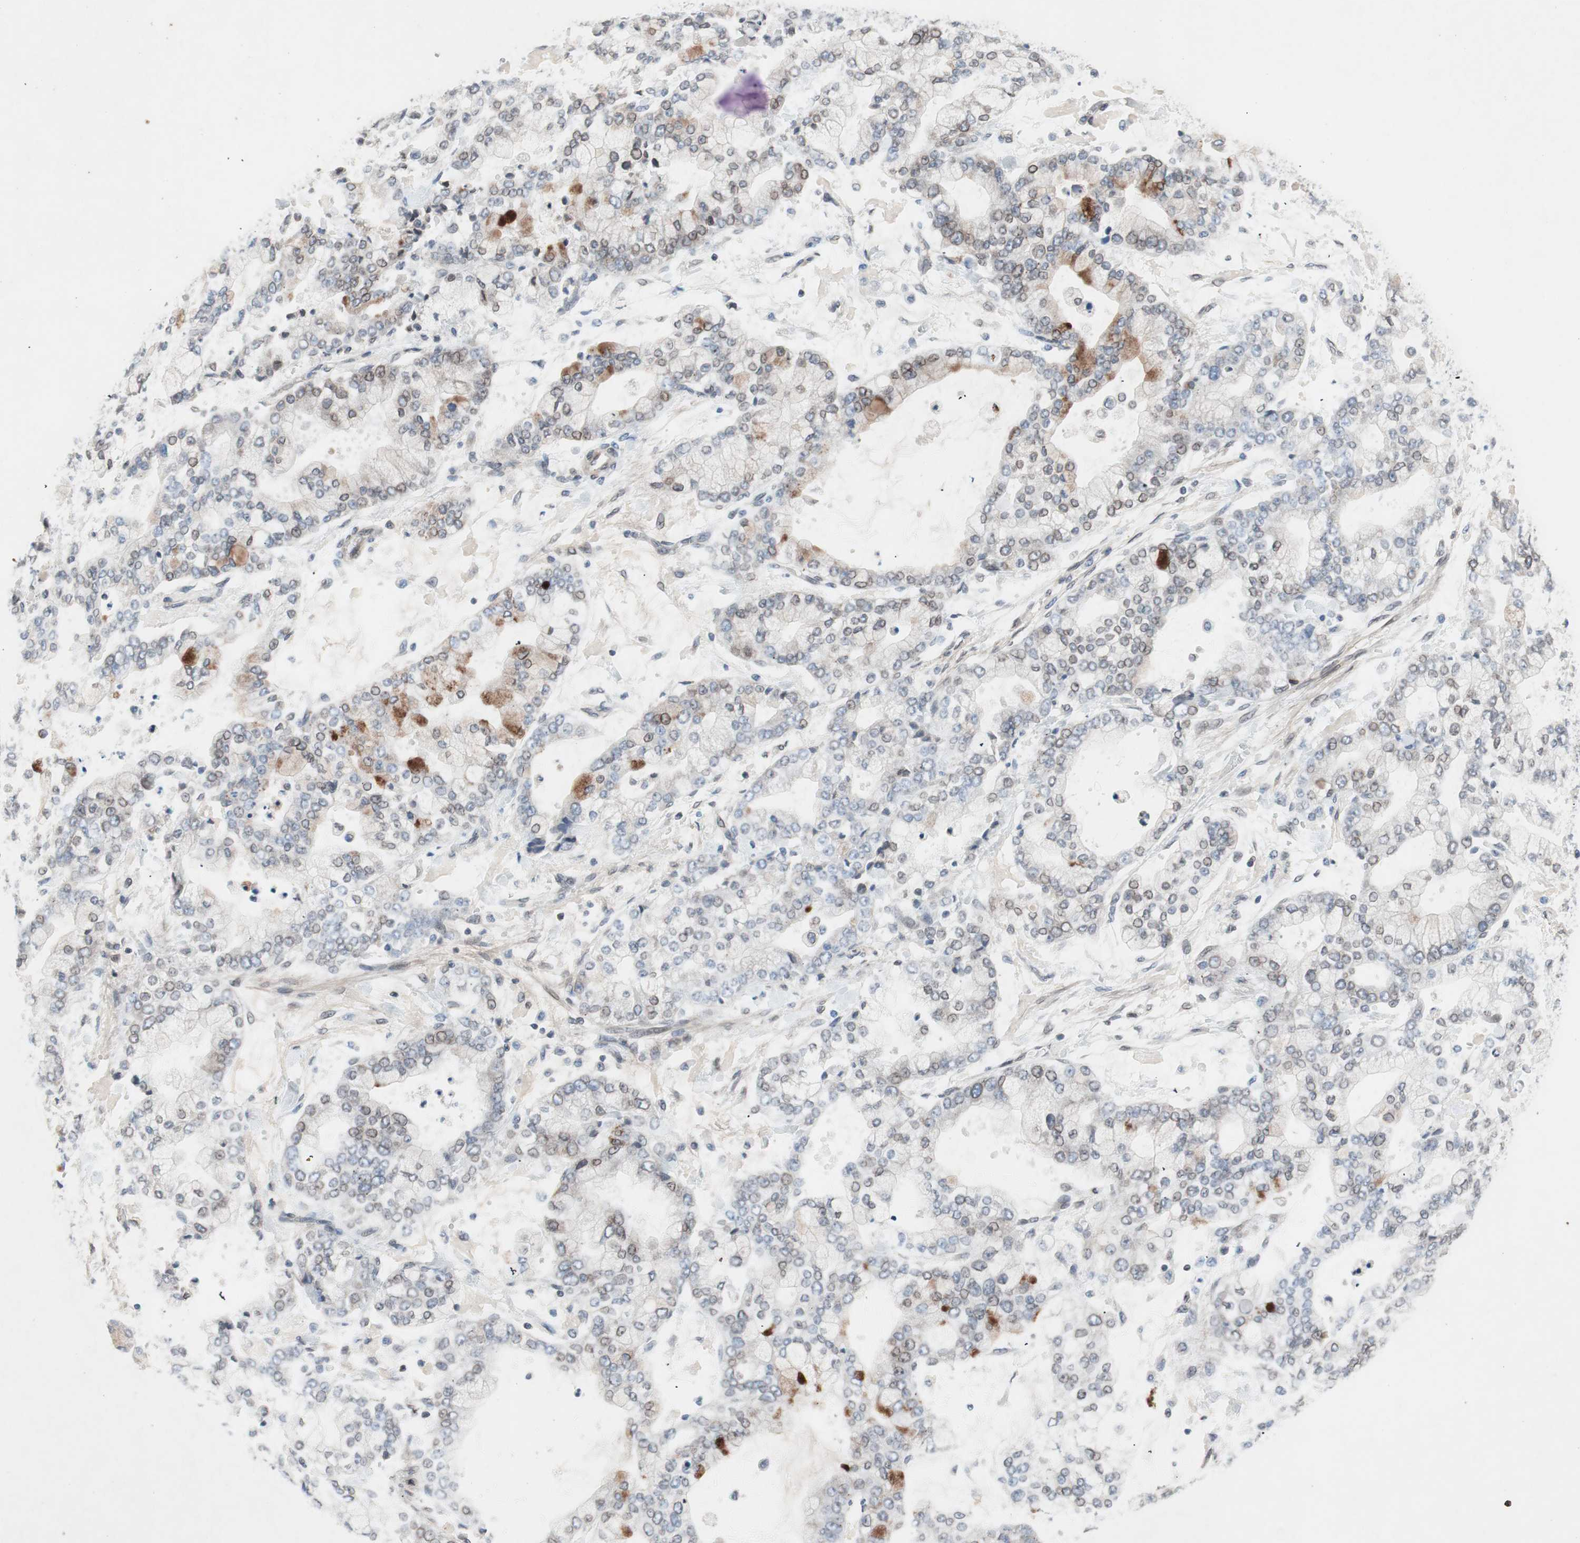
{"staining": {"intensity": "moderate", "quantity": "<25%", "location": "cytoplasmic/membranous,nuclear"}, "tissue": "stomach cancer", "cell_type": "Tumor cells", "image_type": "cancer", "snomed": [{"axis": "morphology", "description": "Adenocarcinoma, NOS"}, {"axis": "topography", "description": "Stomach"}], "caption": "Immunohistochemical staining of human stomach cancer (adenocarcinoma) reveals moderate cytoplasmic/membranous and nuclear protein positivity in approximately <25% of tumor cells. The staining was performed using DAB (3,3'-diaminobenzidine) to visualize the protein expression in brown, while the nuclei were stained in blue with hematoxylin (Magnification: 20x).", "gene": "ARNT2", "patient": {"sex": "male", "age": 76}}